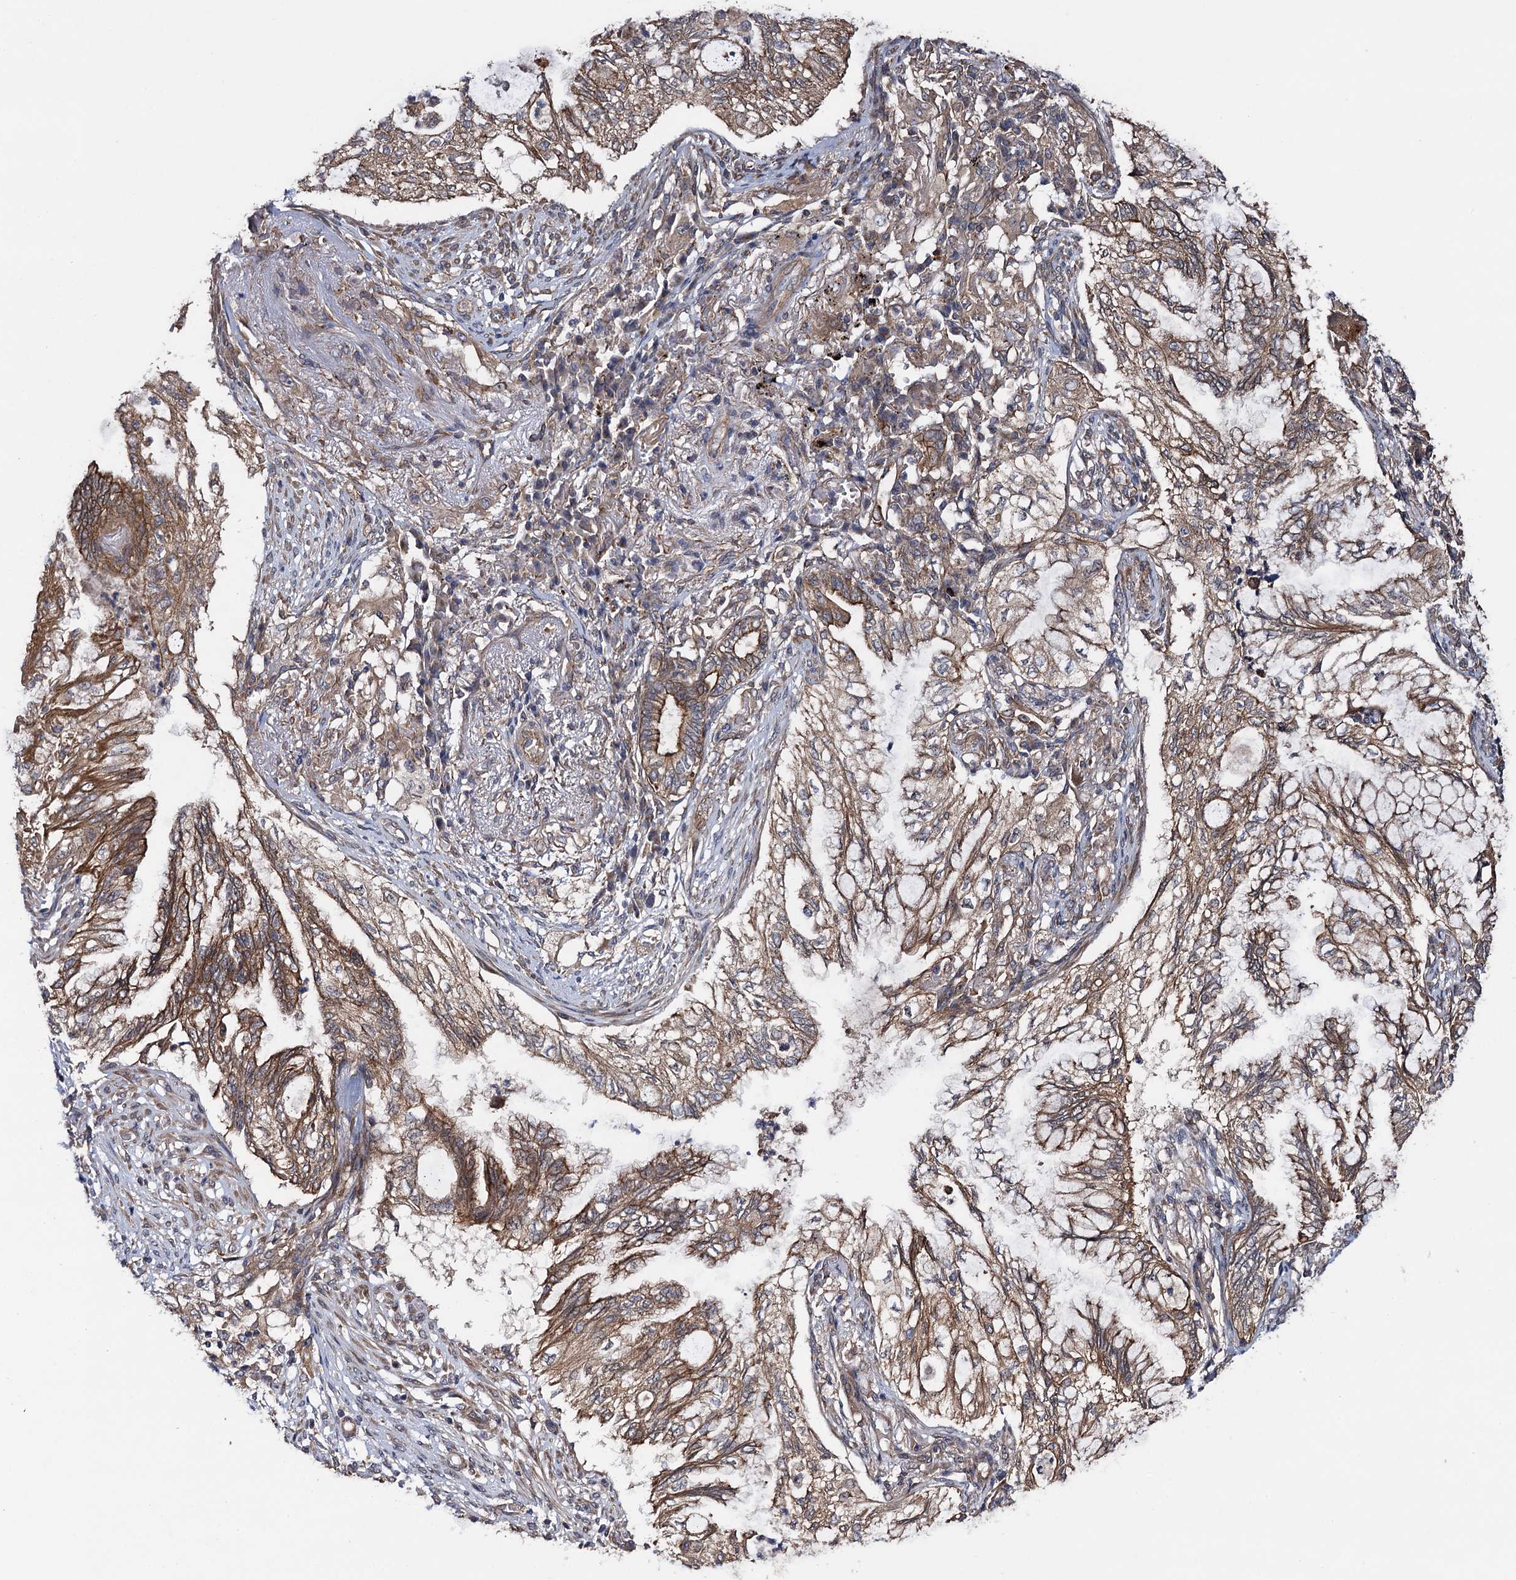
{"staining": {"intensity": "moderate", "quantity": ">75%", "location": "cytoplasmic/membranous"}, "tissue": "lung cancer", "cell_type": "Tumor cells", "image_type": "cancer", "snomed": [{"axis": "morphology", "description": "Adenocarcinoma, NOS"}, {"axis": "topography", "description": "Lung"}], "caption": "Adenocarcinoma (lung) stained for a protein (brown) exhibits moderate cytoplasmic/membranous positive expression in approximately >75% of tumor cells.", "gene": "HAUS1", "patient": {"sex": "female", "age": 70}}